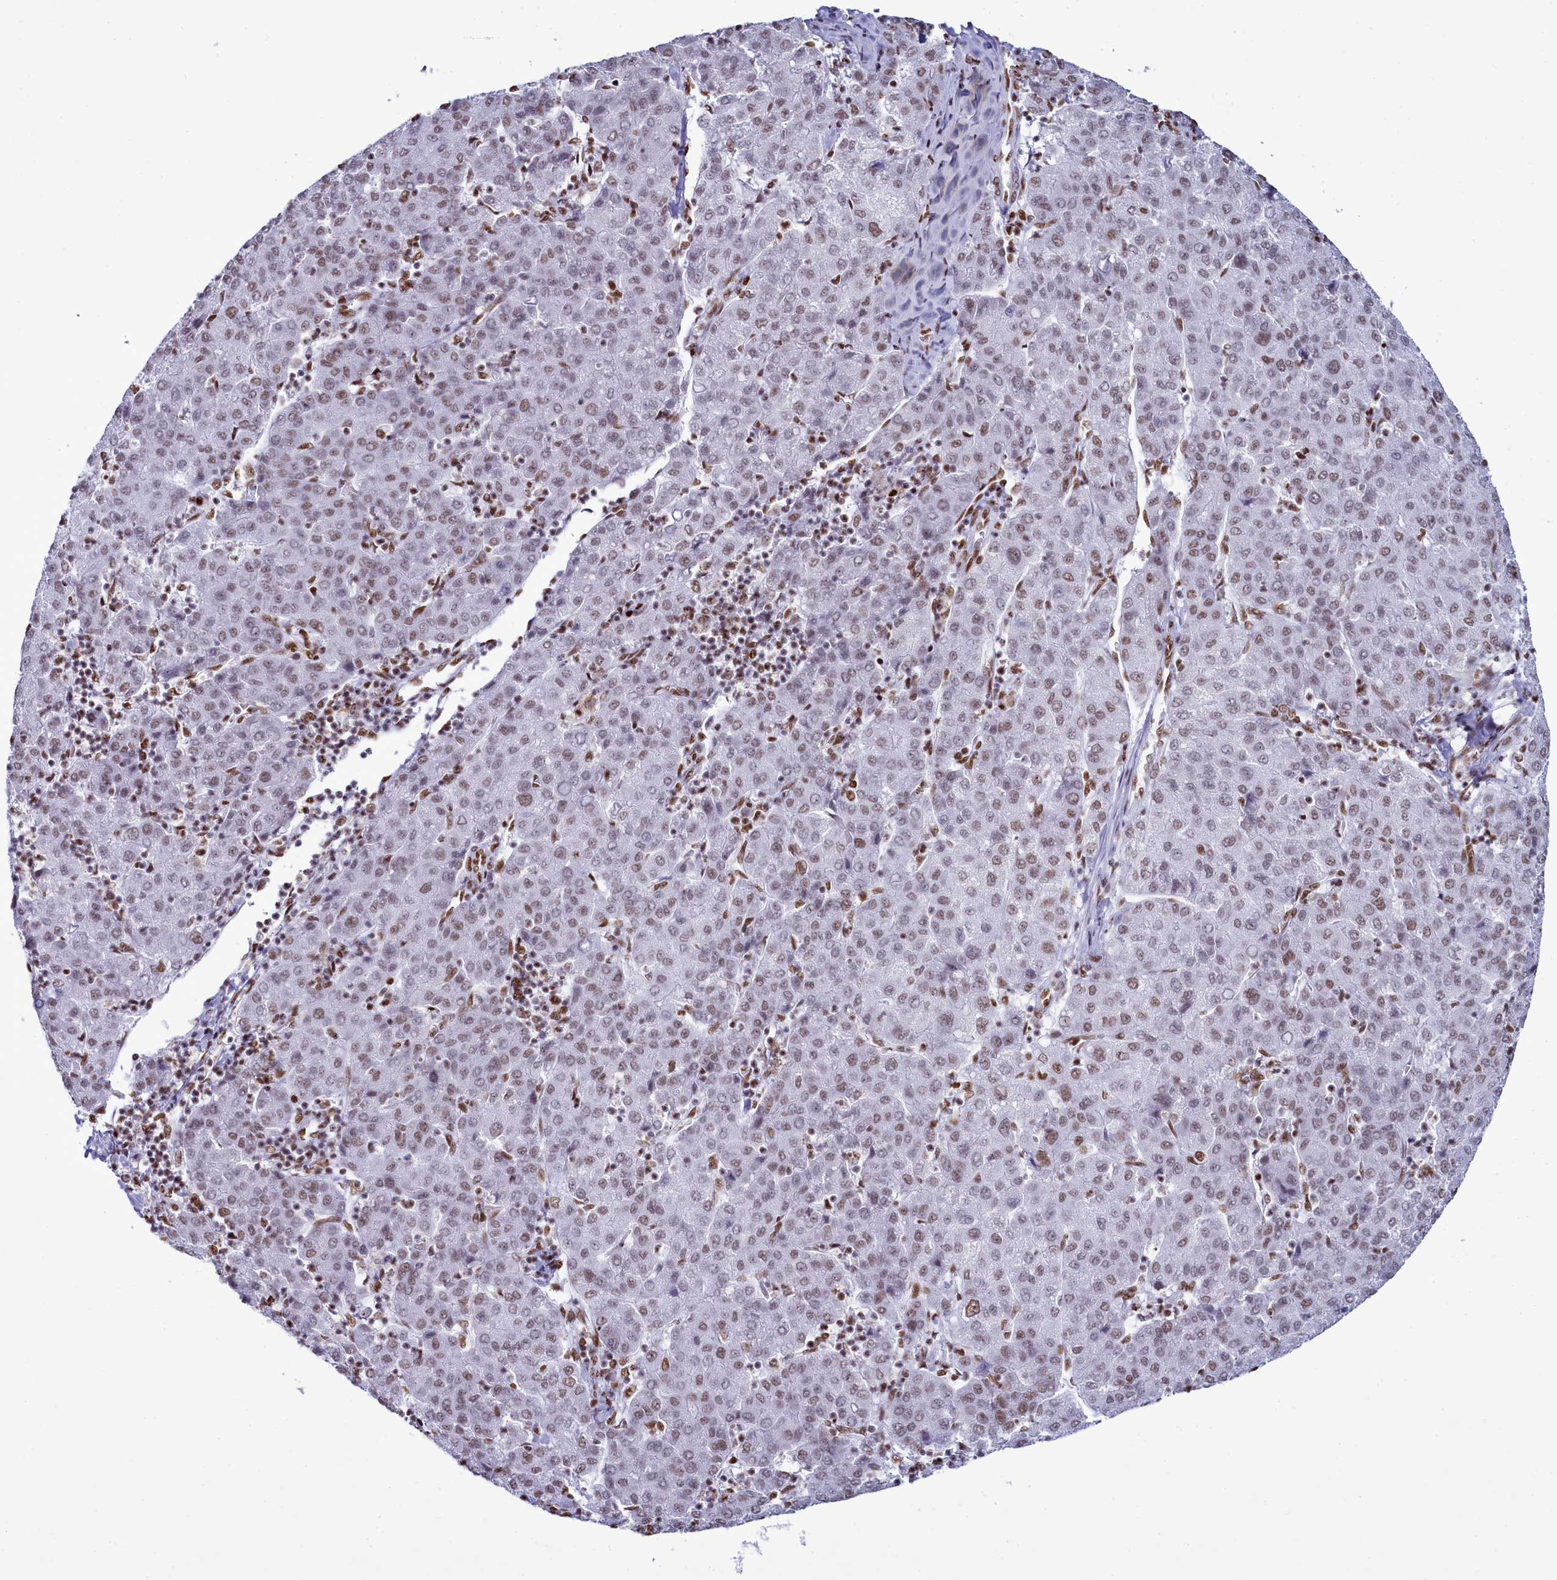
{"staining": {"intensity": "weak", "quantity": "25%-75%", "location": "nuclear"}, "tissue": "liver cancer", "cell_type": "Tumor cells", "image_type": "cancer", "snomed": [{"axis": "morphology", "description": "Carcinoma, Hepatocellular, NOS"}, {"axis": "topography", "description": "Liver"}], "caption": "Tumor cells exhibit weak nuclear positivity in about 25%-75% of cells in liver cancer. (Brightfield microscopy of DAB IHC at high magnification).", "gene": "RALY", "patient": {"sex": "male", "age": 65}}